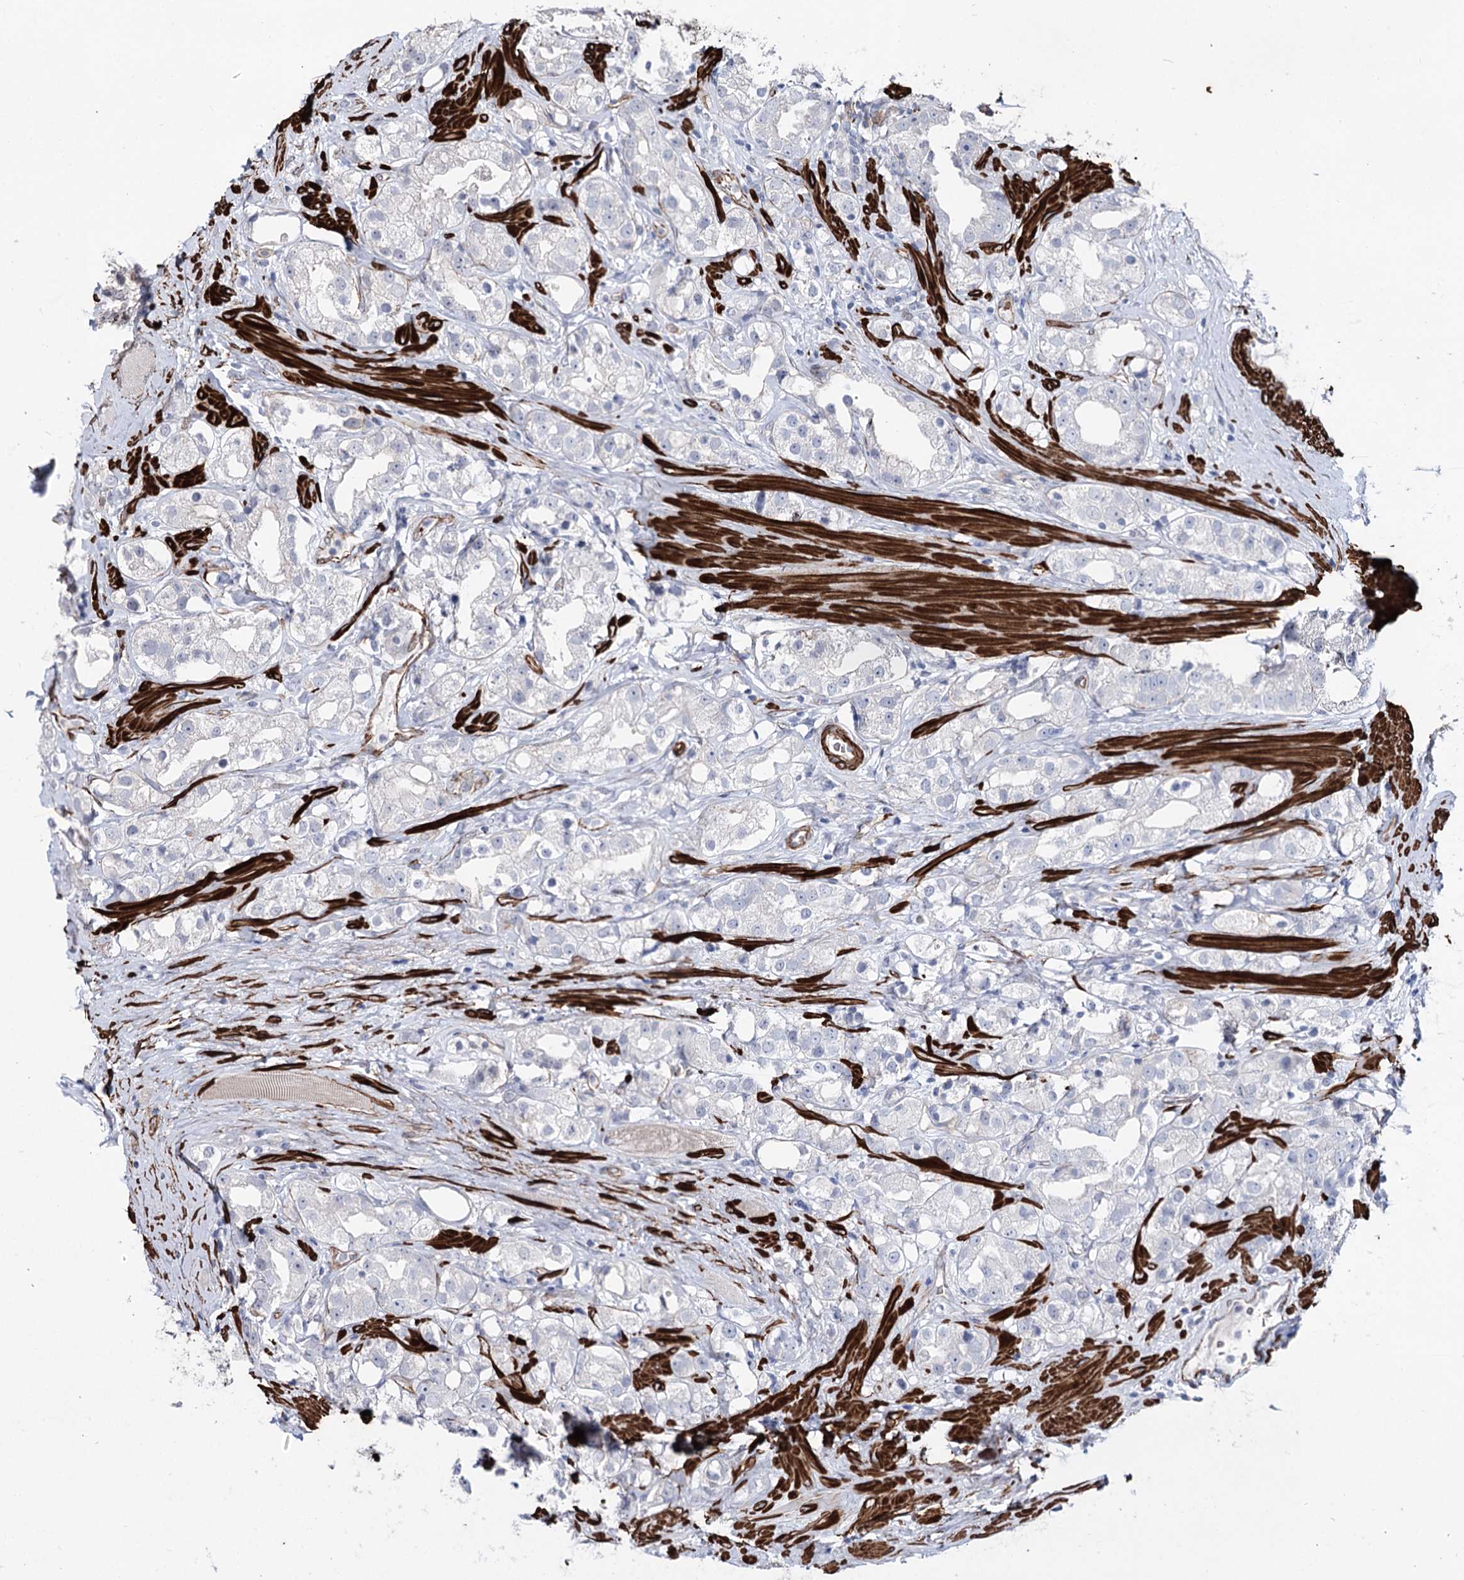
{"staining": {"intensity": "negative", "quantity": "none", "location": "none"}, "tissue": "prostate cancer", "cell_type": "Tumor cells", "image_type": "cancer", "snomed": [{"axis": "morphology", "description": "Adenocarcinoma, NOS"}, {"axis": "topography", "description": "Prostate"}], "caption": "Human prostate cancer stained for a protein using IHC reveals no positivity in tumor cells.", "gene": "ARHGAP20", "patient": {"sex": "male", "age": 79}}